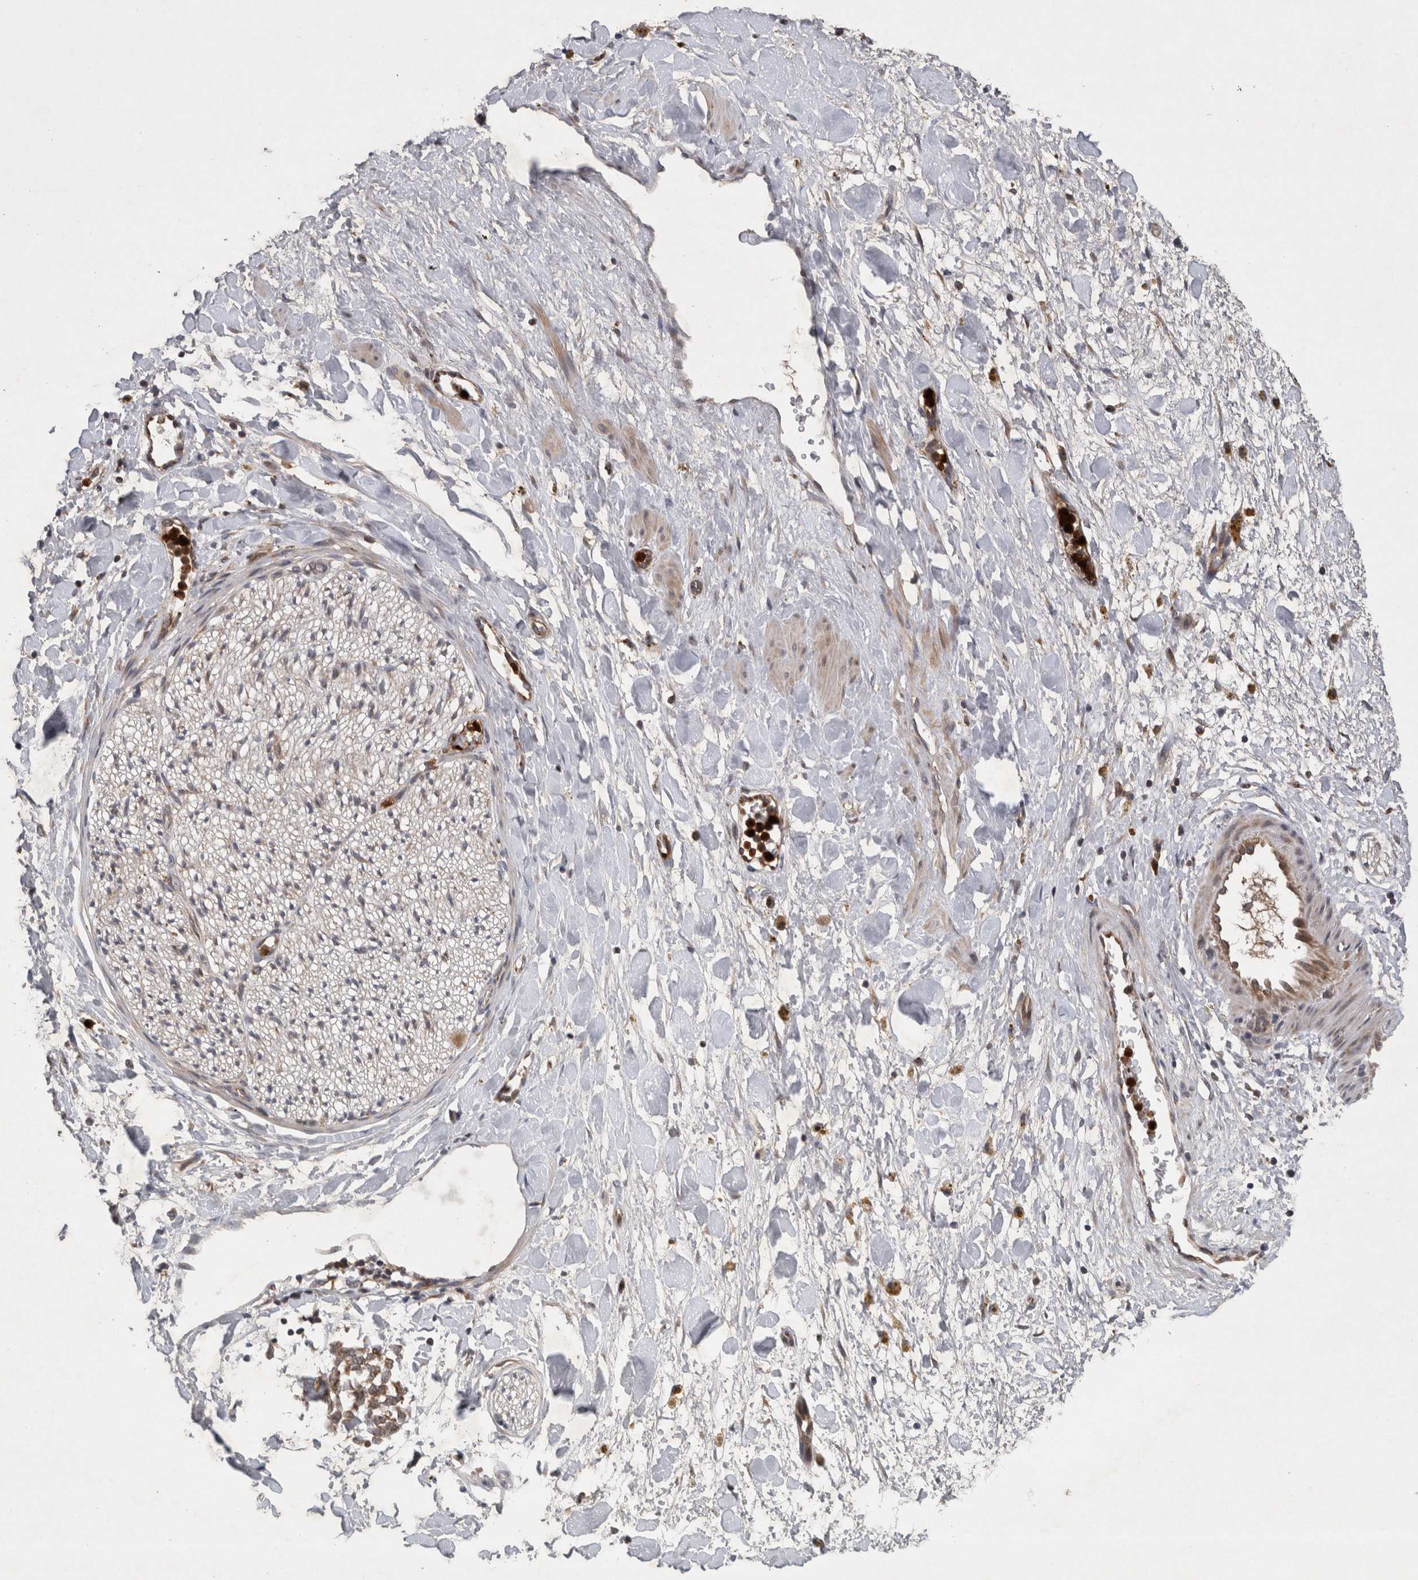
{"staining": {"intensity": "negative", "quantity": "none", "location": "none"}, "tissue": "adipose tissue", "cell_type": "Adipocytes", "image_type": "normal", "snomed": [{"axis": "morphology", "description": "Normal tissue, NOS"}, {"axis": "topography", "description": "Kidney"}, {"axis": "topography", "description": "Peripheral nerve tissue"}], "caption": "IHC of normal adipose tissue exhibits no positivity in adipocytes.", "gene": "PDCD2", "patient": {"sex": "male", "age": 7}}